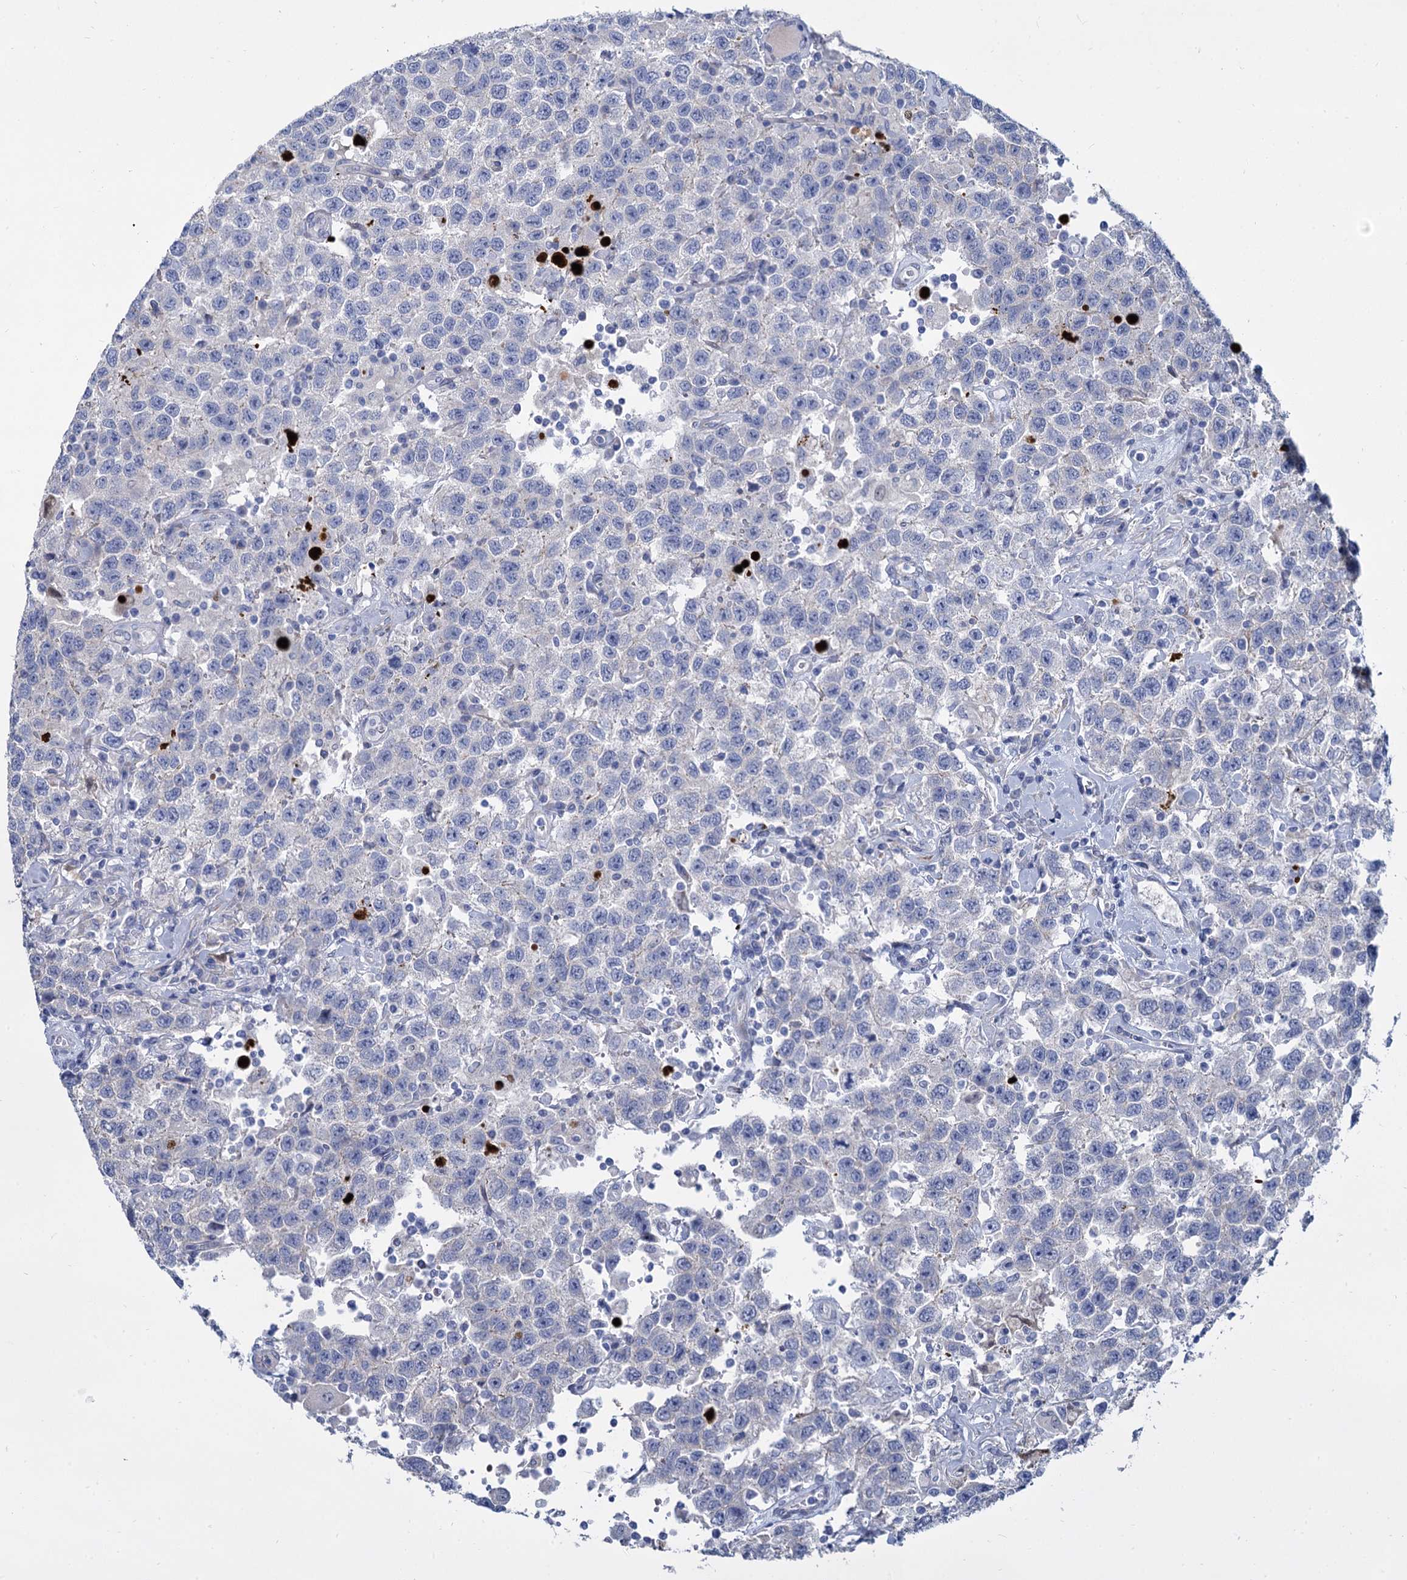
{"staining": {"intensity": "negative", "quantity": "none", "location": "none"}, "tissue": "testis cancer", "cell_type": "Tumor cells", "image_type": "cancer", "snomed": [{"axis": "morphology", "description": "Seminoma, NOS"}, {"axis": "topography", "description": "Testis"}], "caption": "IHC image of human seminoma (testis) stained for a protein (brown), which reveals no staining in tumor cells.", "gene": "TRIM77", "patient": {"sex": "male", "age": 41}}